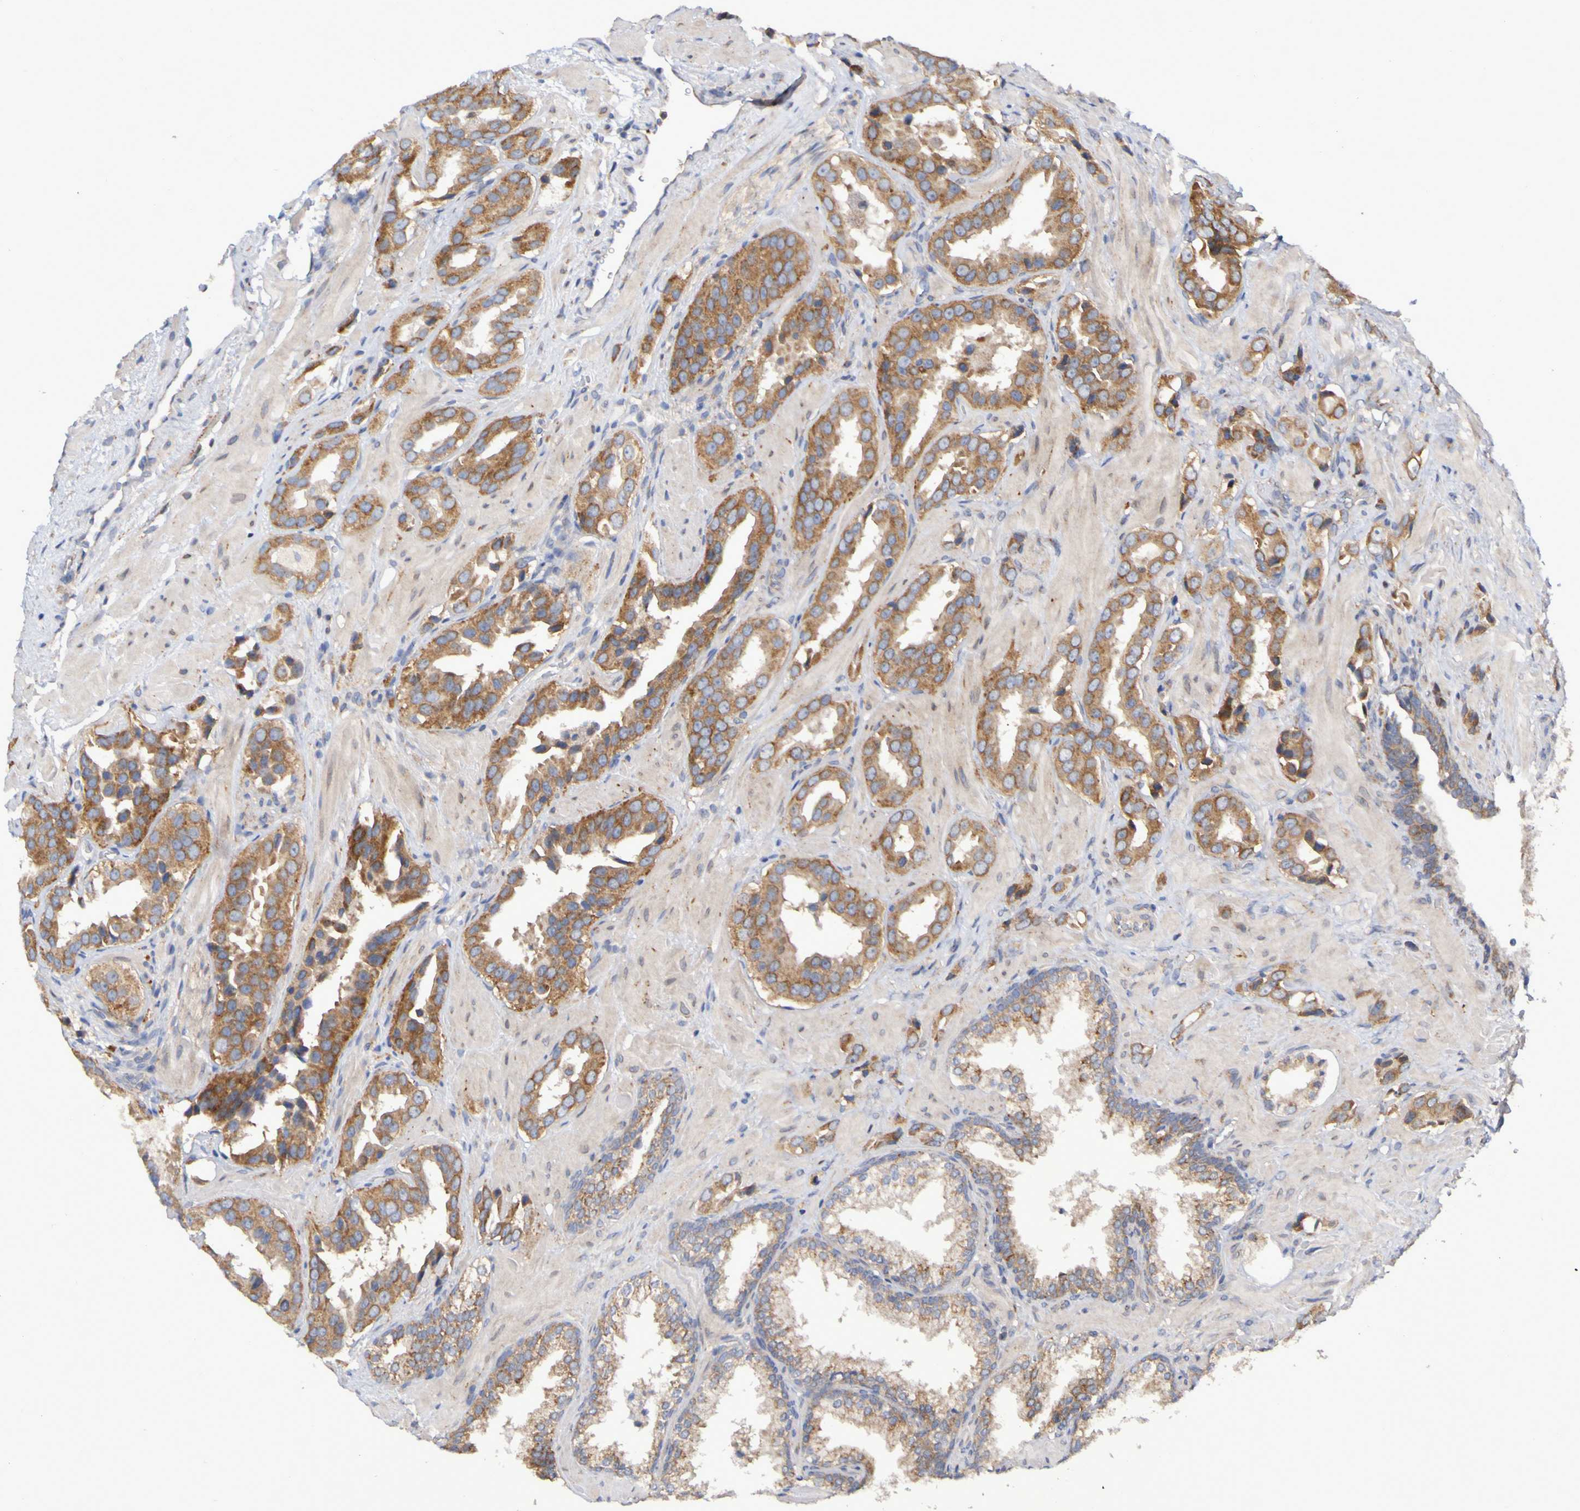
{"staining": {"intensity": "moderate", "quantity": ">75%", "location": "cytoplasmic/membranous"}, "tissue": "prostate cancer", "cell_type": "Tumor cells", "image_type": "cancer", "snomed": [{"axis": "morphology", "description": "Adenocarcinoma, High grade"}, {"axis": "topography", "description": "Prostate"}], "caption": "Protein expression analysis of human adenocarcinoma (high-grade) (prostate) reveals moderate cytoplasmic/membranous positivity in about >75% of tumor cells. Using DAB (3,3'-diaminobenzidine) (brown) and hematoxylin (blue) stains, captured at high magnification using brightfield microscopy.", "gene": "LMBRD2", "patient": {"sex": "male", "age": 64}}